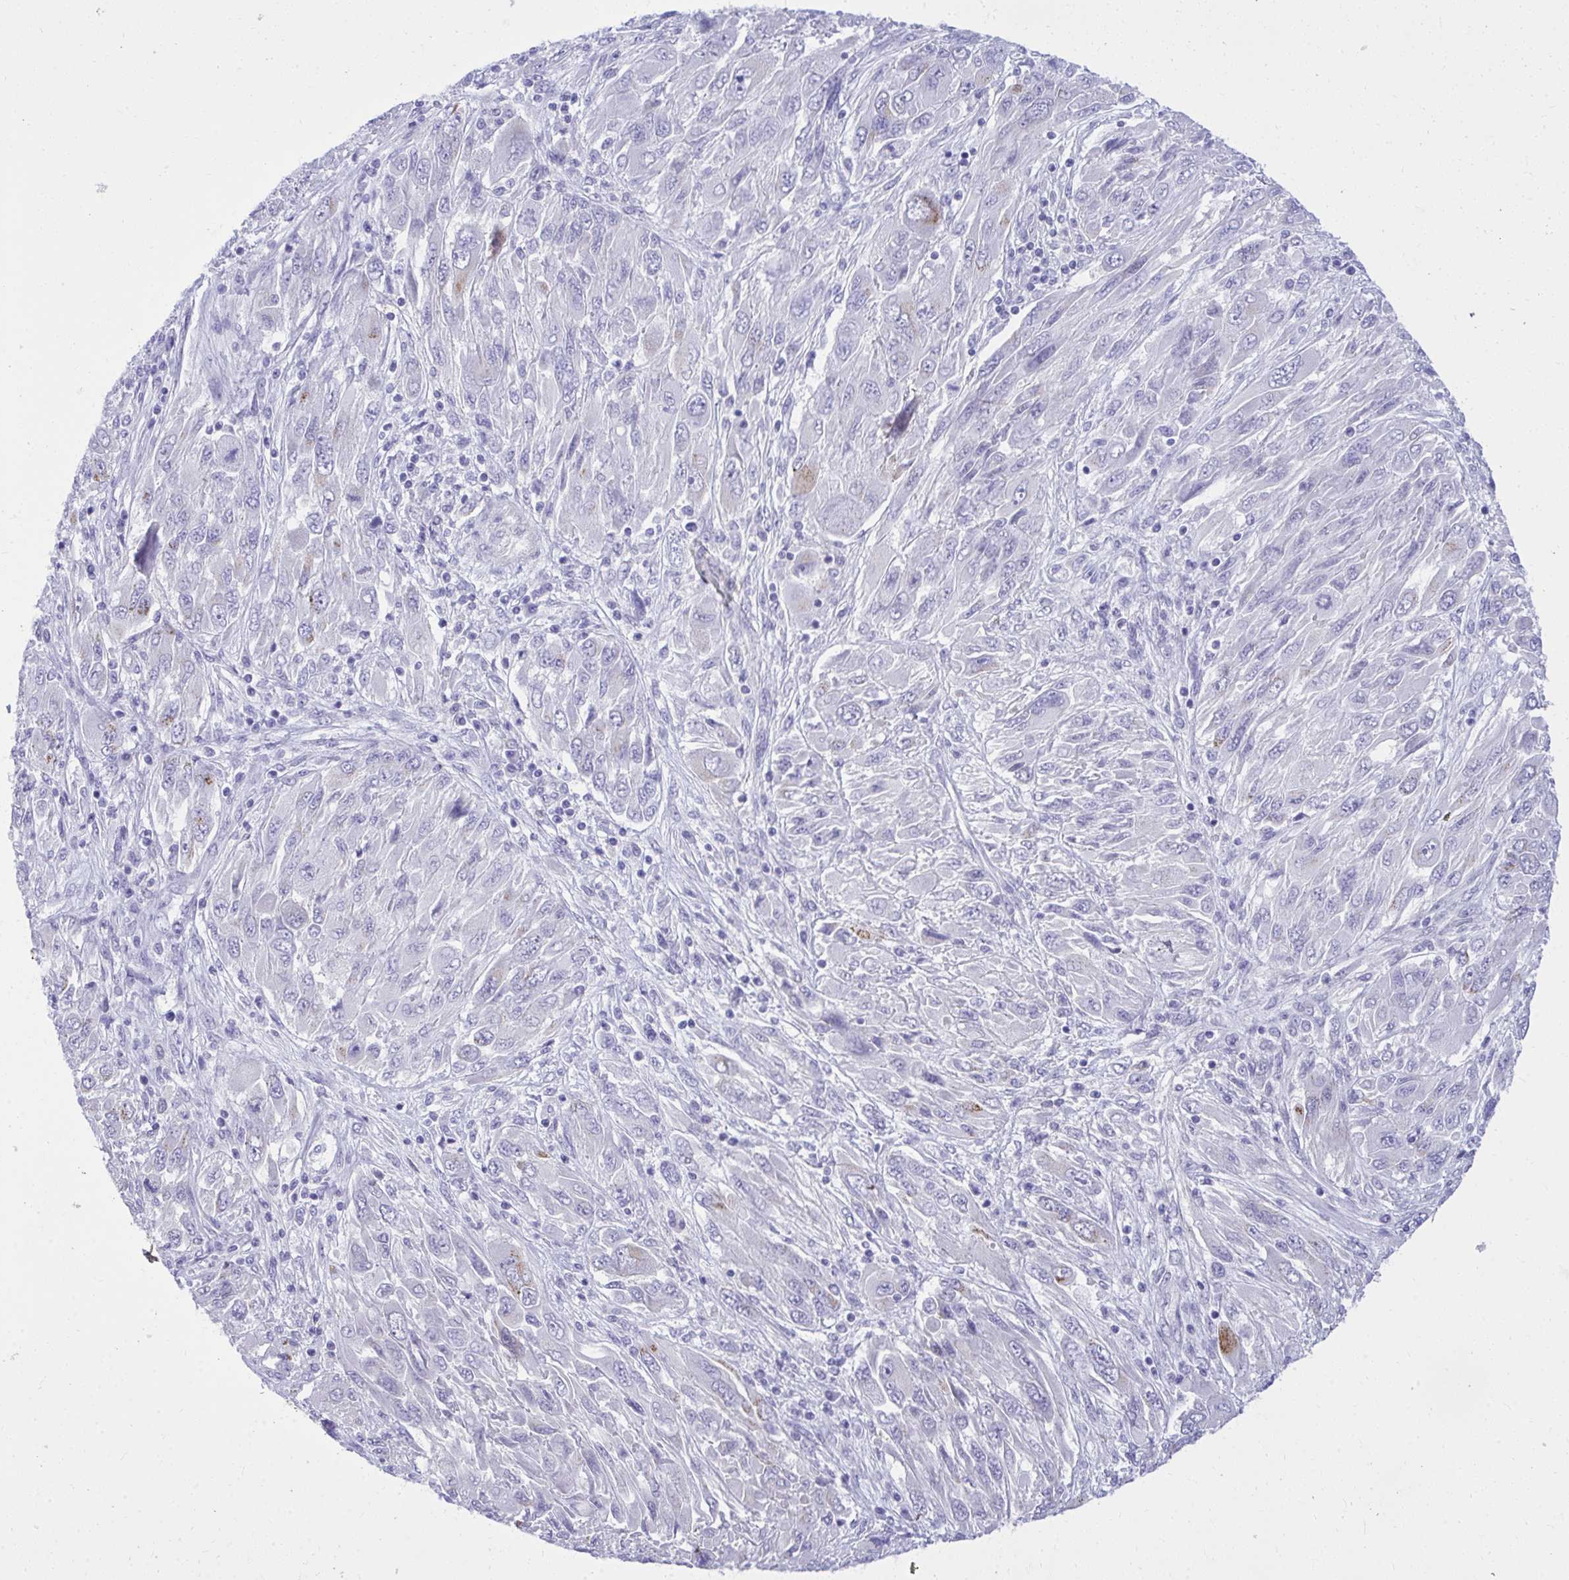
{"staining": {"intensity": "negative", "quantity": "none", "location": "none"}, "tissue": "melanoma", "cell_type": "Tumor cells", "image_type": "cancer", "snomed": [{"axis": "morphology", "description": "Malignant melanoma, NOS"}, {"axis": "topography", "description": "Skin"}], "caption": "The histopathology image shows no staining of tumor cells in malignant melanoma.", "gene": "PSD", "patient": {"sex": "female", "age": 91}}